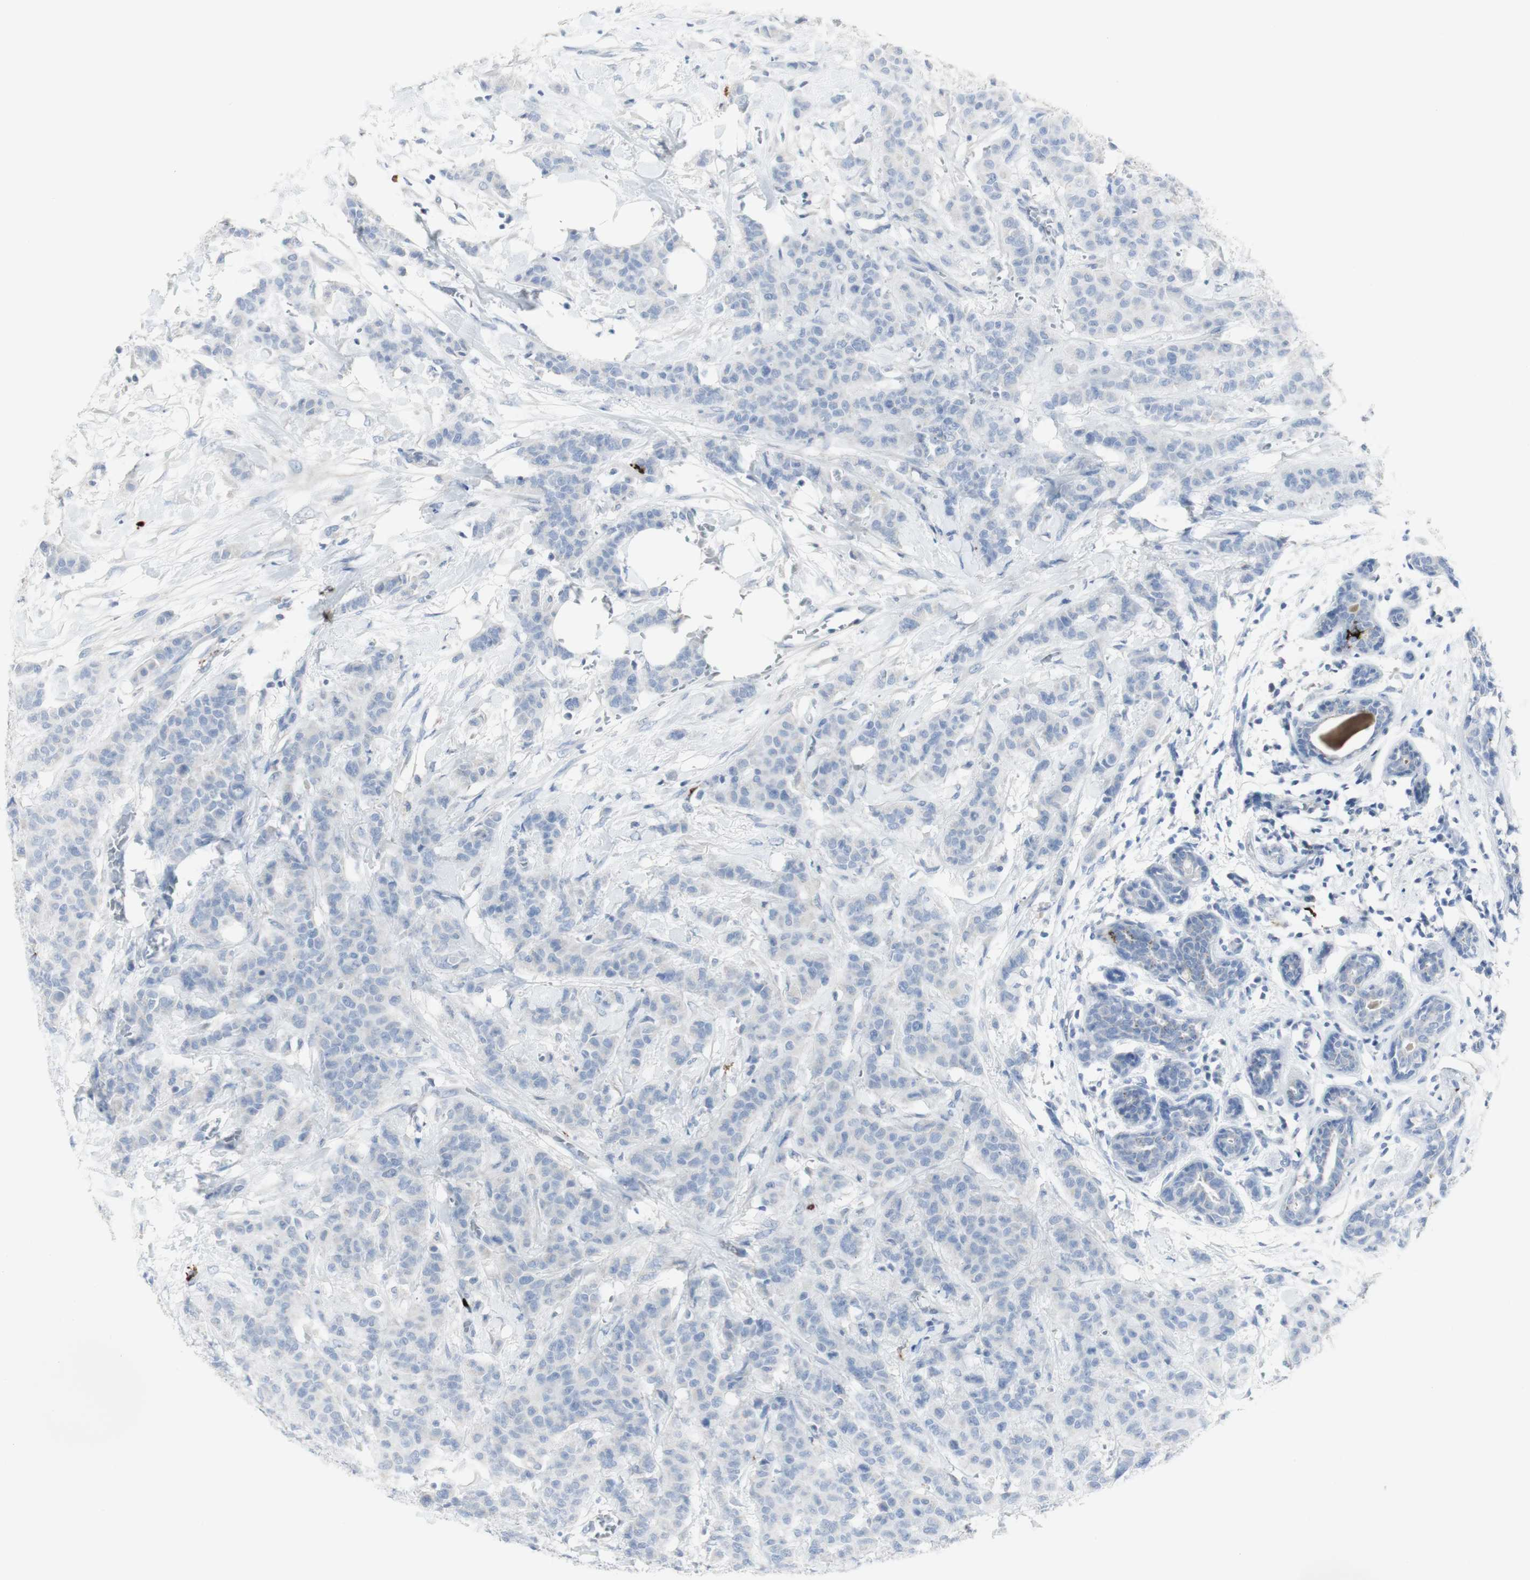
{"staining": {"intensity": "negative", "quantity": "none", "location": "none"}, "tissue": "breast cancer", "cell_type": "Tumor cells", "image_type": "cancer", "snomed": [{"axis": "morphology", "description": "Normal tissue, NOS"}, {"axis": "morphology", "description": "Duct carcinoma"}, {"axis": "topography", "description": "Breast"}], "caption": "This is an IHC micrograph of breast cancer. There is no staining in tumor cells.", "gene": "CD207", "patient": {"sex": "female", "age": 40}}